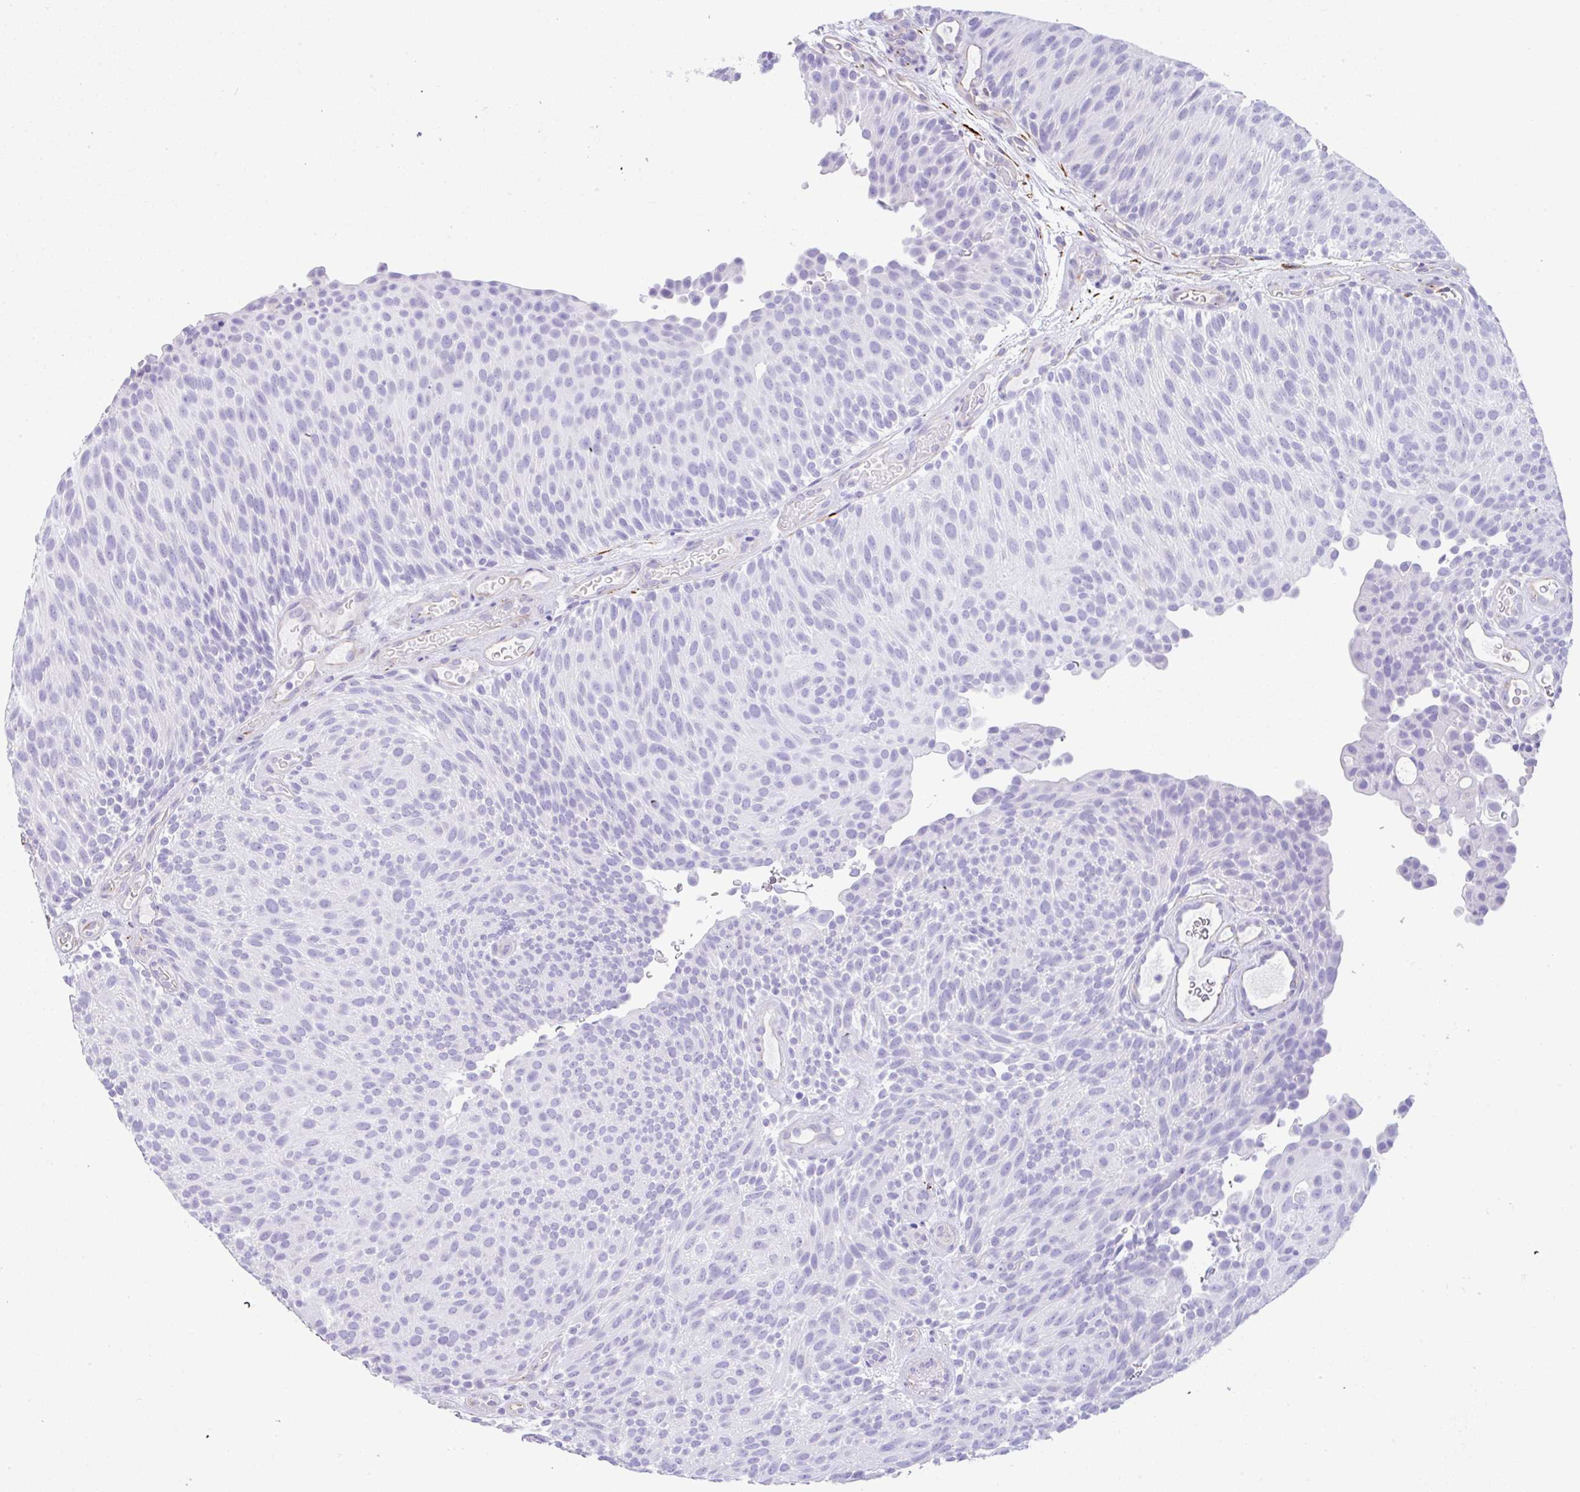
{"staining": {"intensity": "negative", "quantity": "none", "location": "none"}, "tissue": "urothelial cancer", "cell_type": "Tumor cells", "image_type": "cancer", "snomed": [{"axis": "morphology", "description": "Urothelial carcinoma, Low grade"}, {"axis": "topography", "description": "Urinary bladder"}], "caption": "DAB (3,3'-diaminobenzidine) immunohistochemical staining of human urothelial cancer demonstrates no significant staining in tumor cells.", "gene": "NDUFAF8", "patient": {"sex": "male", "age": 78}}